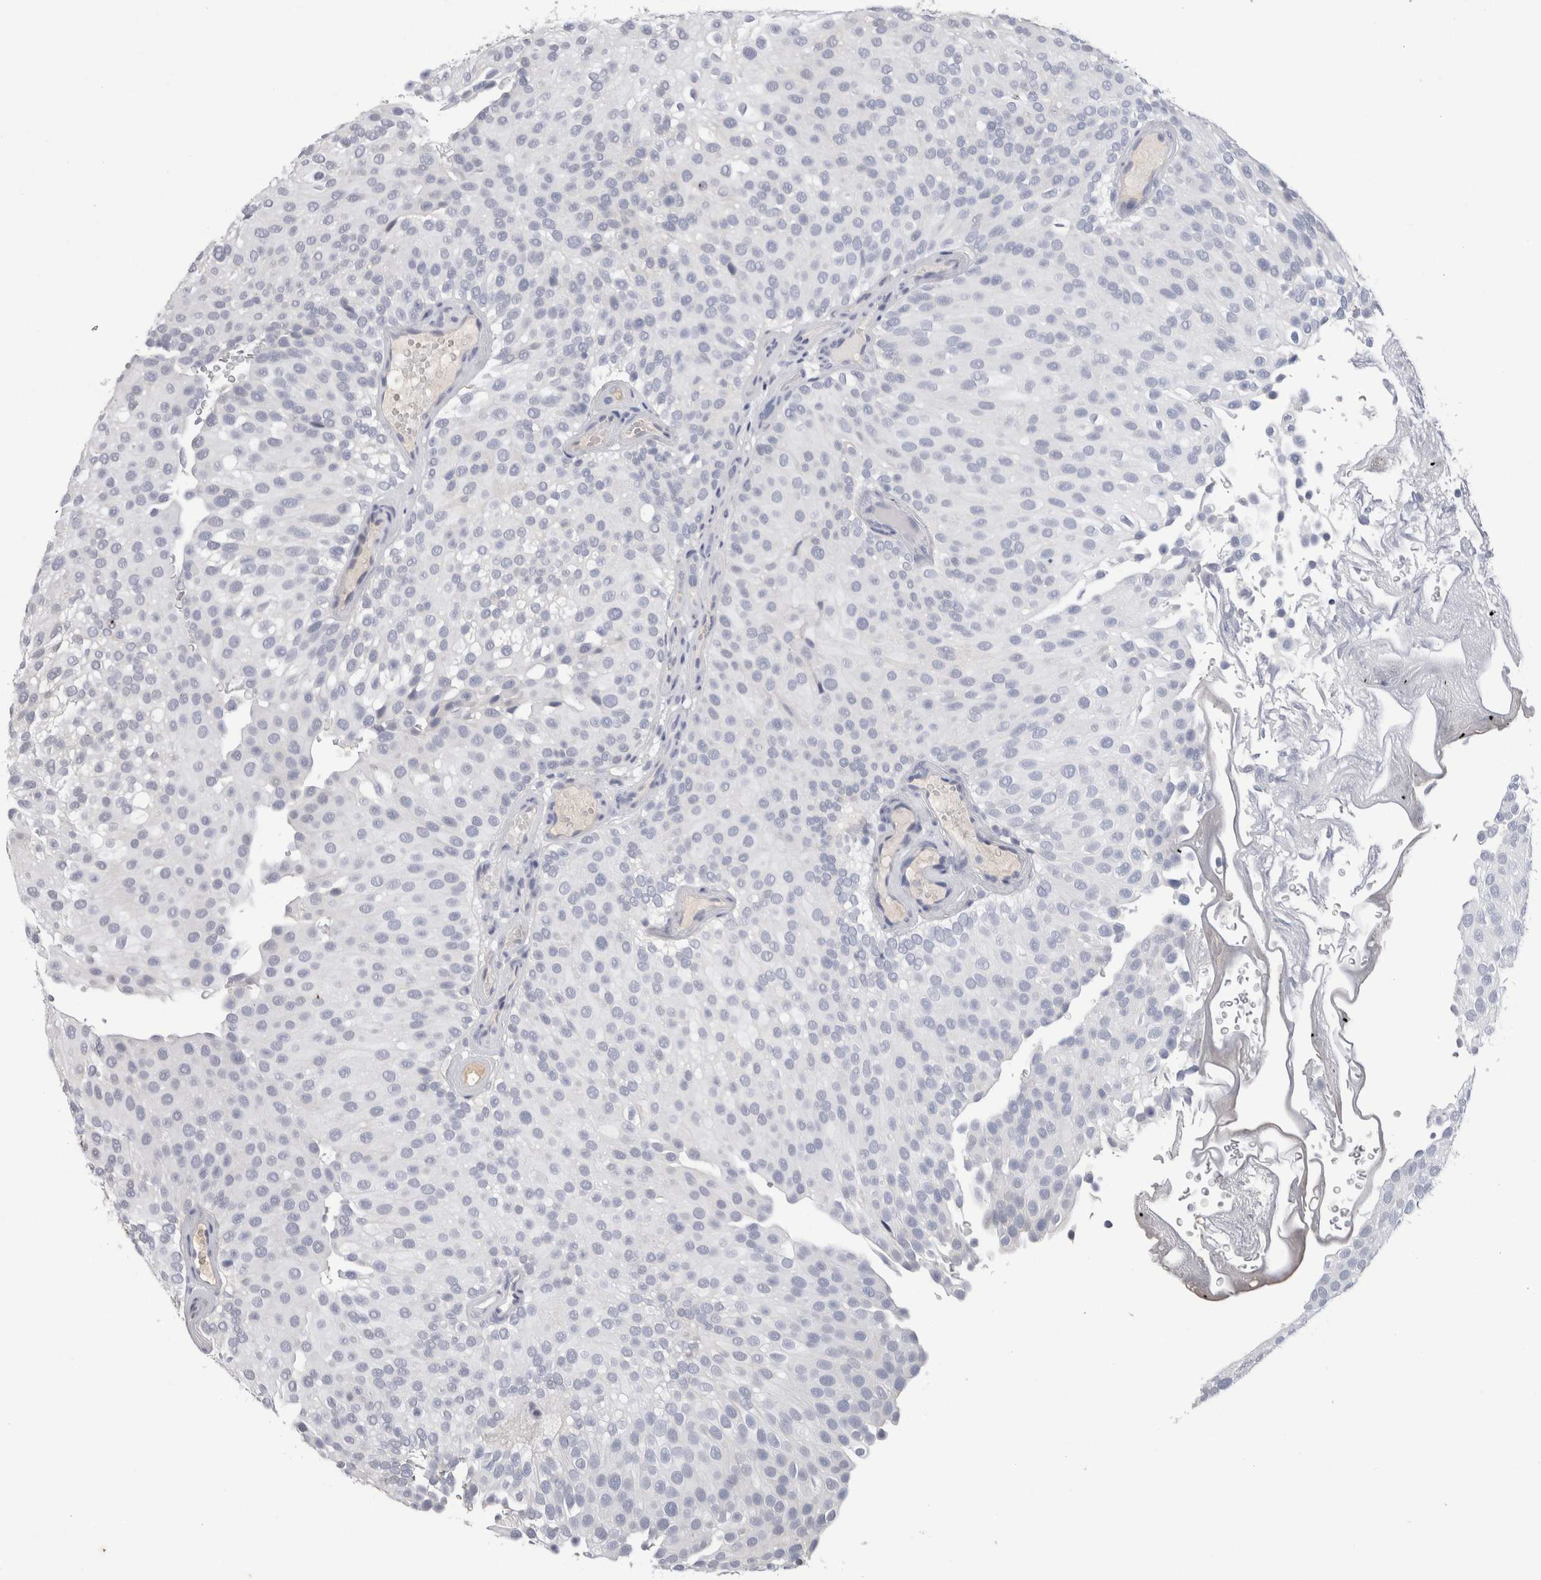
{"staining": {"intensity": "negative", "quantity": "none", "location": "none"}, "tissue": "urothelial cancer", "cell_type": "Tumor cells", "image_type": "cancer", "snomed": [{"axis": "morphology", "description": "Urothelial carcinoma, Low grade"}, {"axis": "topography", "description": "Urinary bladder"}], "caption": "There is no significant positivity in tumor cells of low-grade urothelial carcinoma.", "gene": "FABP4", "patient": {"sex": "male", "age": 78}}